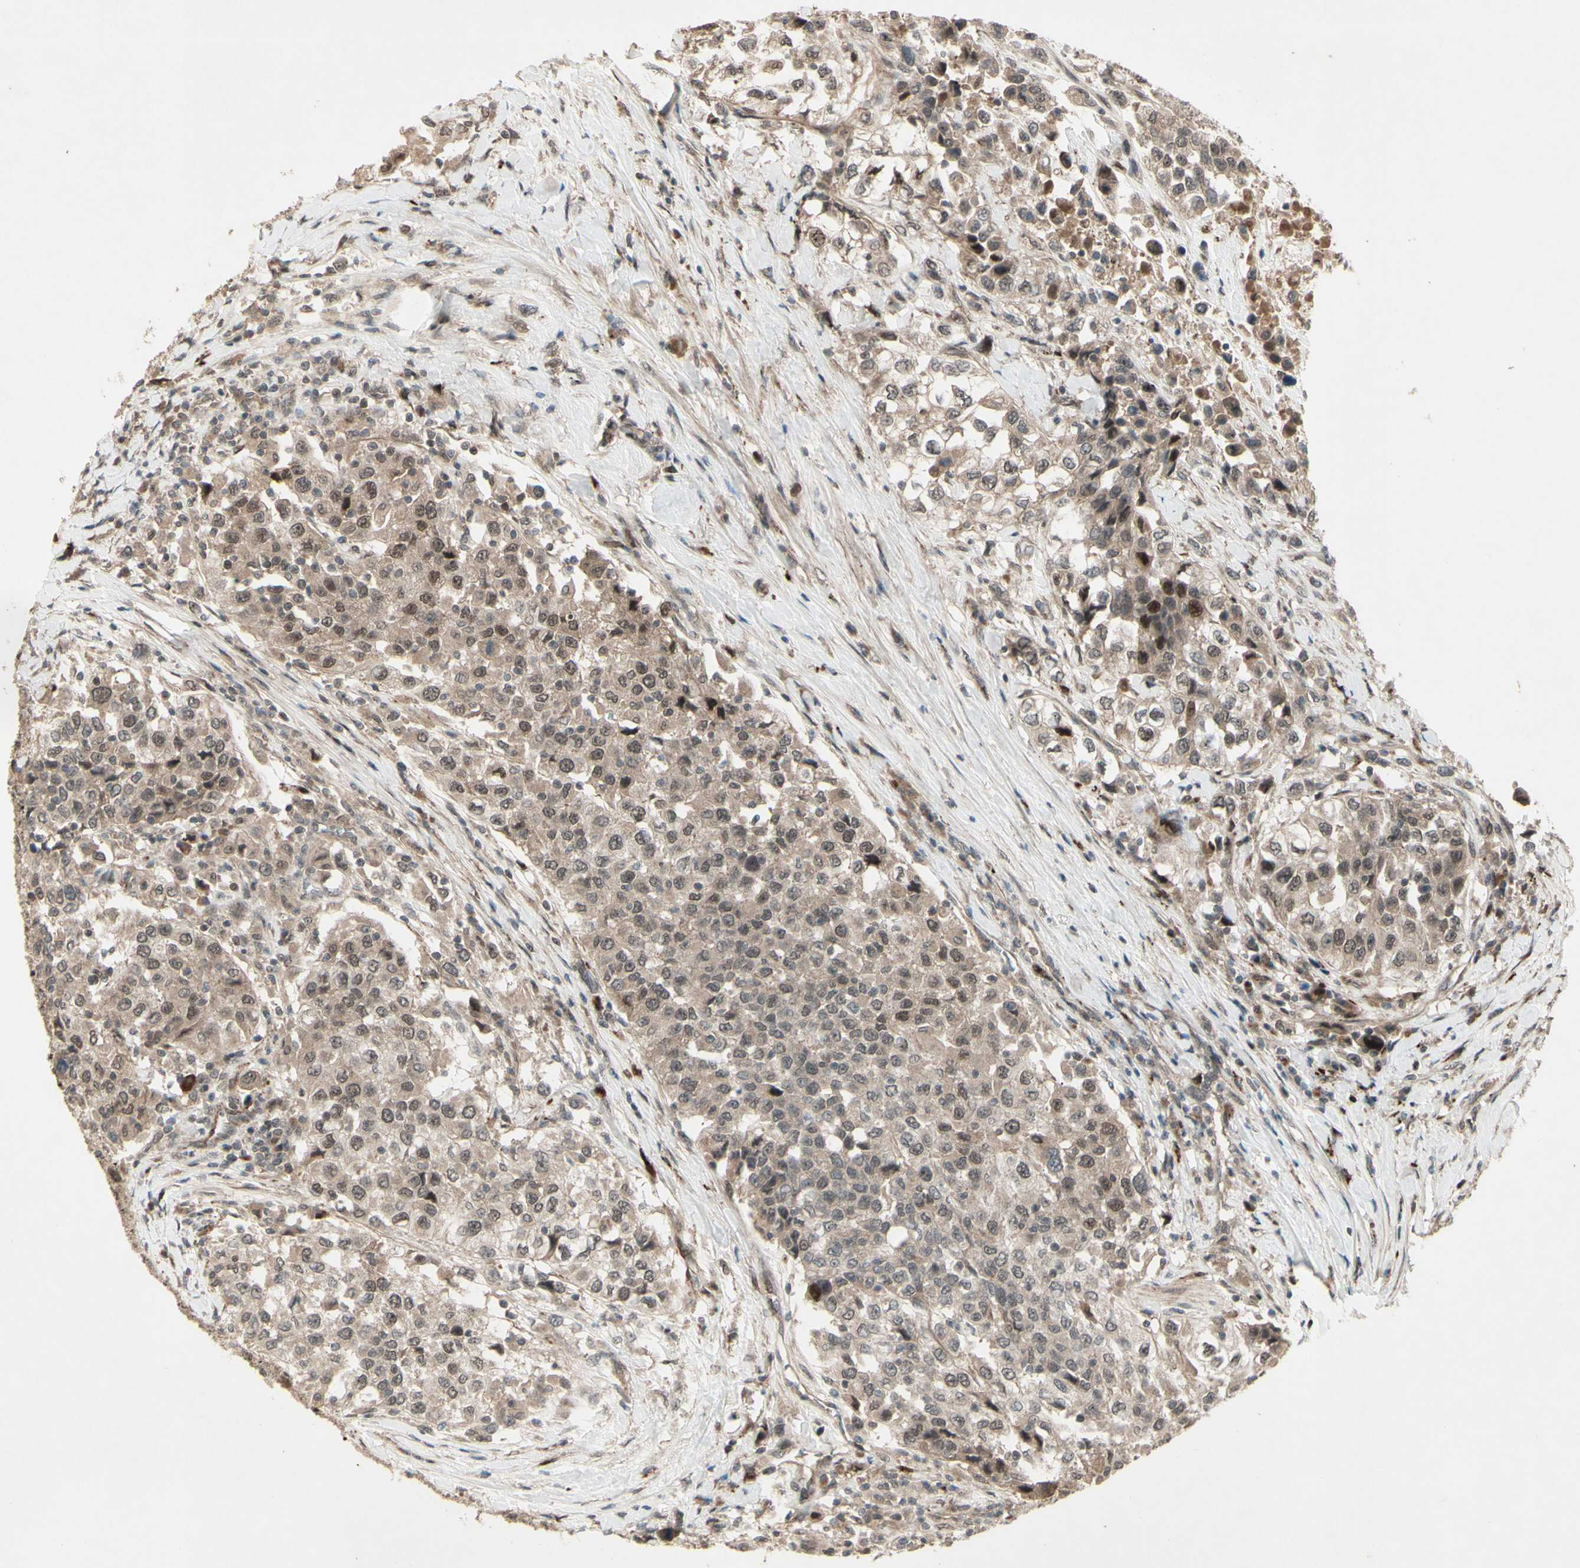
{"staining": {"intensity": "moderate", "quantity": ">75%", "location": "cytoplasmic/membranous,nuclear"}, "tissue": "urothelial cancer", "cell_type": "Tumor cells", "image_type": "cancer", "snomed": [{"axis": "morphology", "description": "Urothelial carcinoma, High grade"}, {"axis": "topography", "description": "Urinary bladder"}], "caption": "This is a histology image of immunohistochemistry (IHC) staining of urothelial cancer, which shows moderate expression in the cytoplasmic/membranous and nuclear of tumor cells.", "gene": "MLF2", "patient": {"sex": "female", "age": 80}}